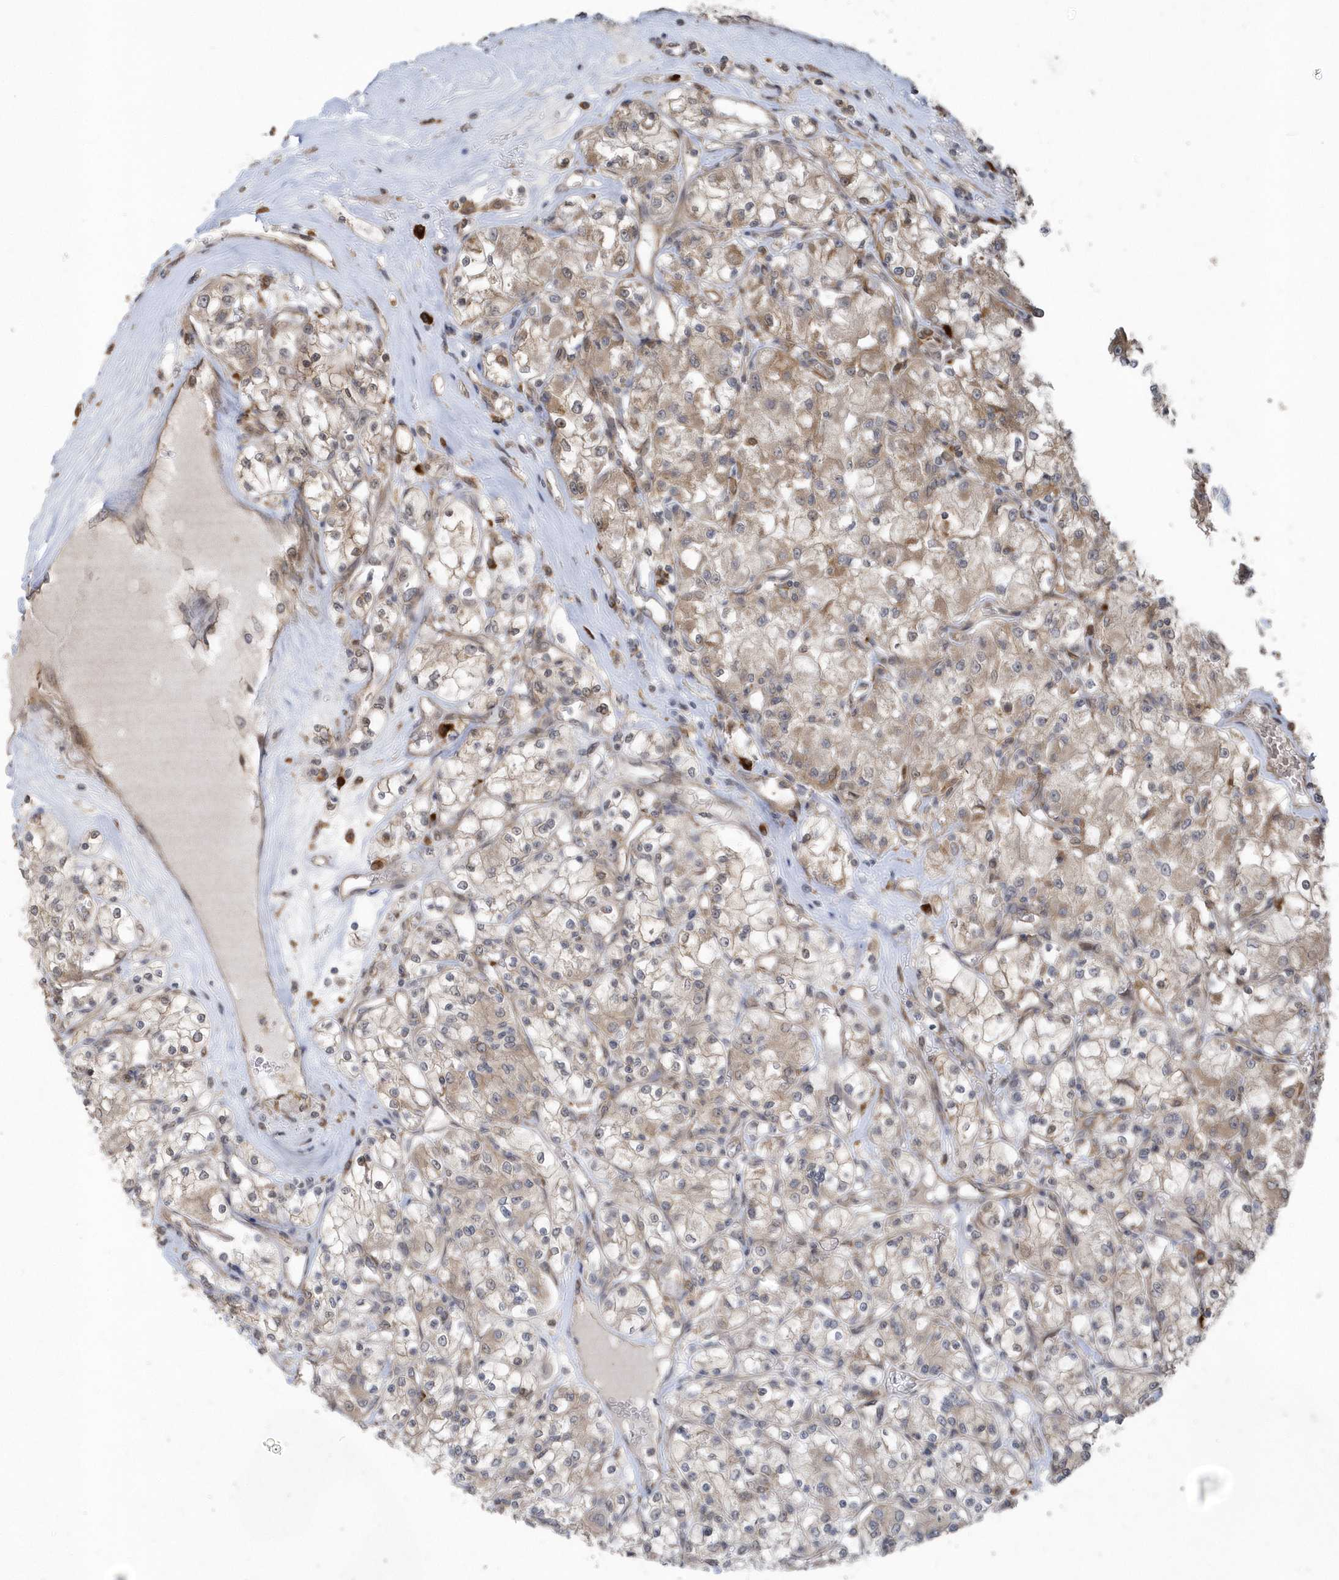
{"staining": {"intensity": "weak", "quantity": "25%-75%", "location": "cytoplasmic/membranous"}, "tissue": "renal cancer", "cell_type": "Tumor cells", "image_type": "cancer", "snomed": [{"axis": "morphology", "description": "Adenocarcinoma, NOS"}, {"axis": "topography", "description": "Kidney"}], "caption": "Renal cancer (adenocarcinoma) was stained to show a protein in brown. There is low levels of weak cytoplasmic/membranous expression in about 25%-75% of tumor cells. Nuclei are stained in blue.", "gene": "HERPUD1", "patient": {"sex": "female", "age": 59}}